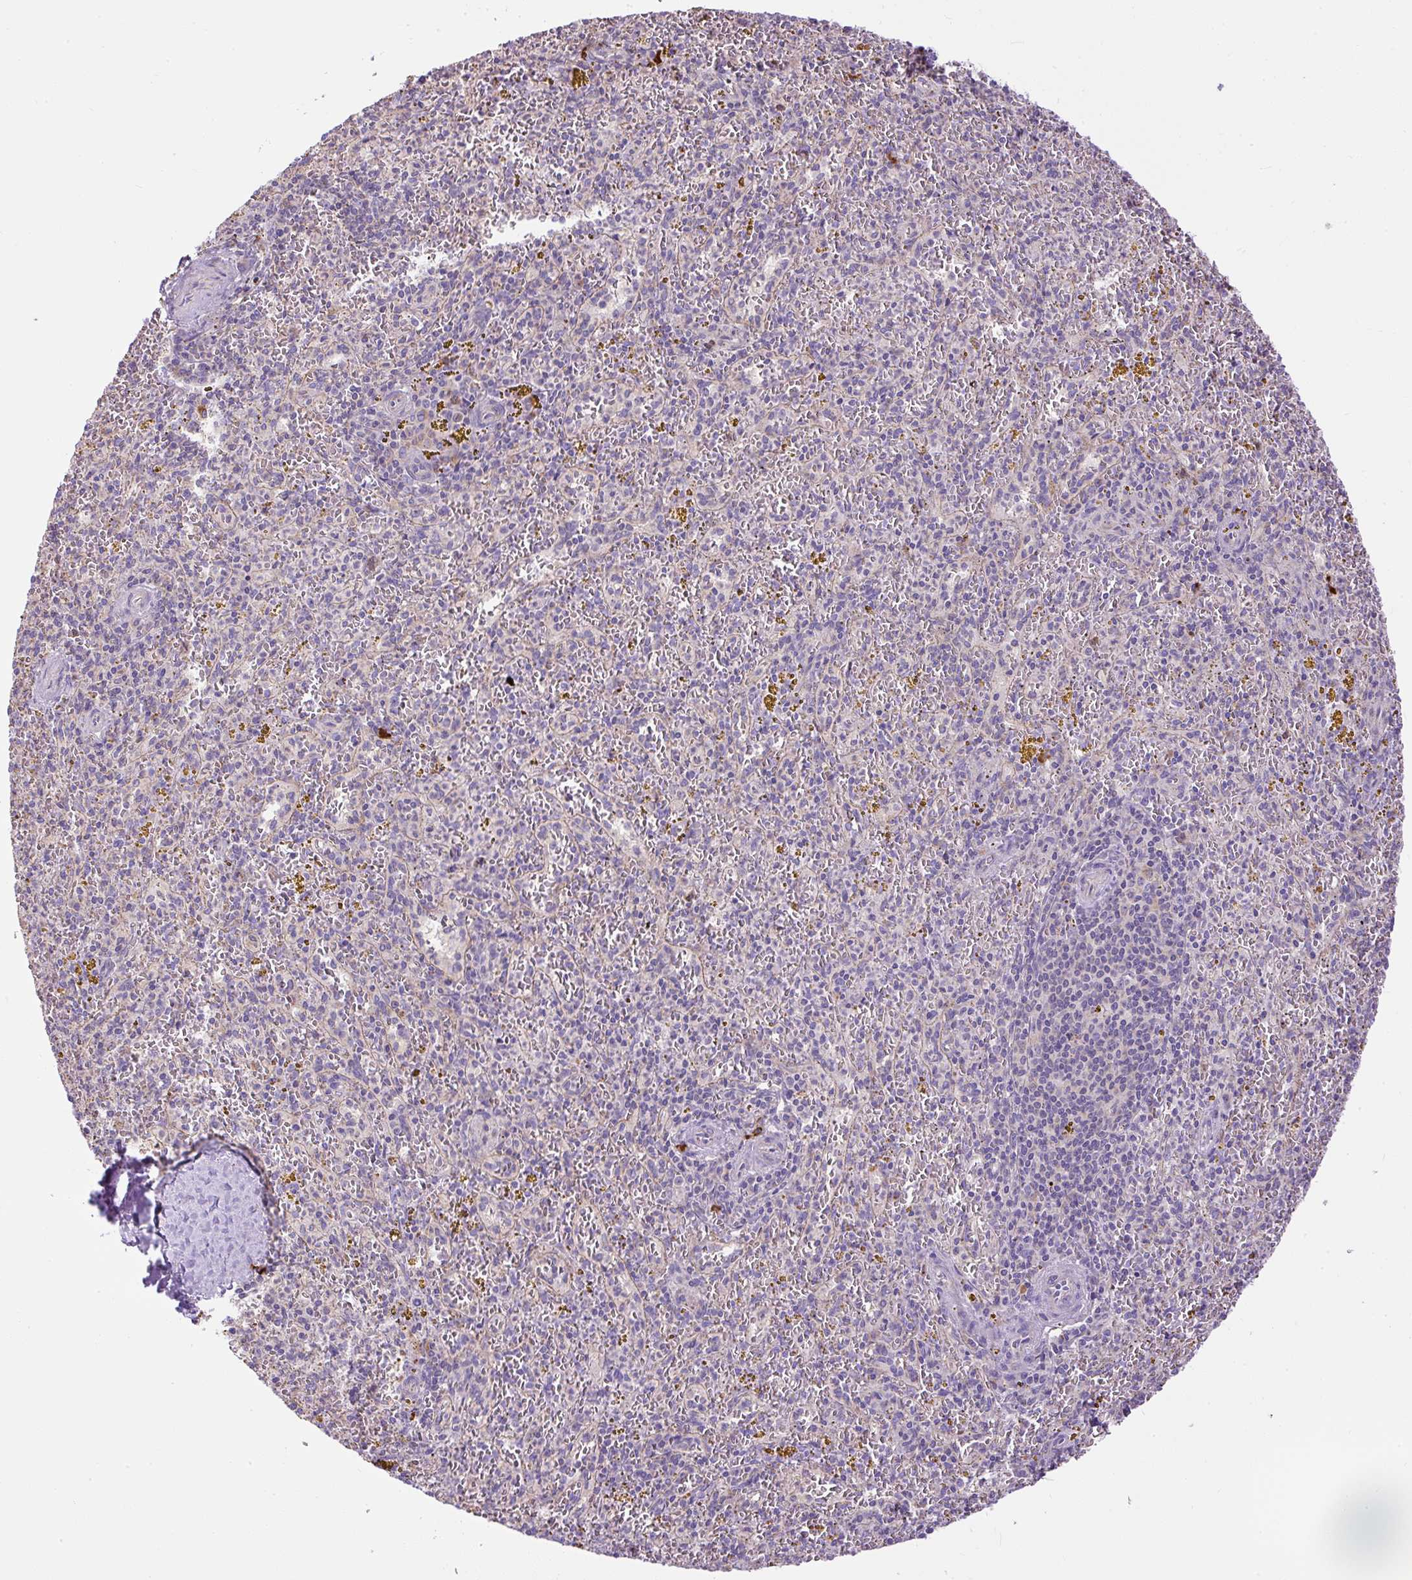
{"staining": {"intensity": "negative", "quantity": "none", "location": "none"}, "tissue": "spleen", "cell_type": "Cells in red pulp", "image_type": "normal", "snomed": [{"axis": "morphology", "description": "Normal tissue, NOS"}, {"axis": "topography", "description": "Spleen"}], "caption": "Immunohistochemical staining of normal human spleen reveals no significant expression in cells in red pulp. (DAB (3,3'-diaminobenzidine) IHC with hematoxylin counter stain).", "gene": "CFAP47", "patient": {"sex": "male", "age": 57}}